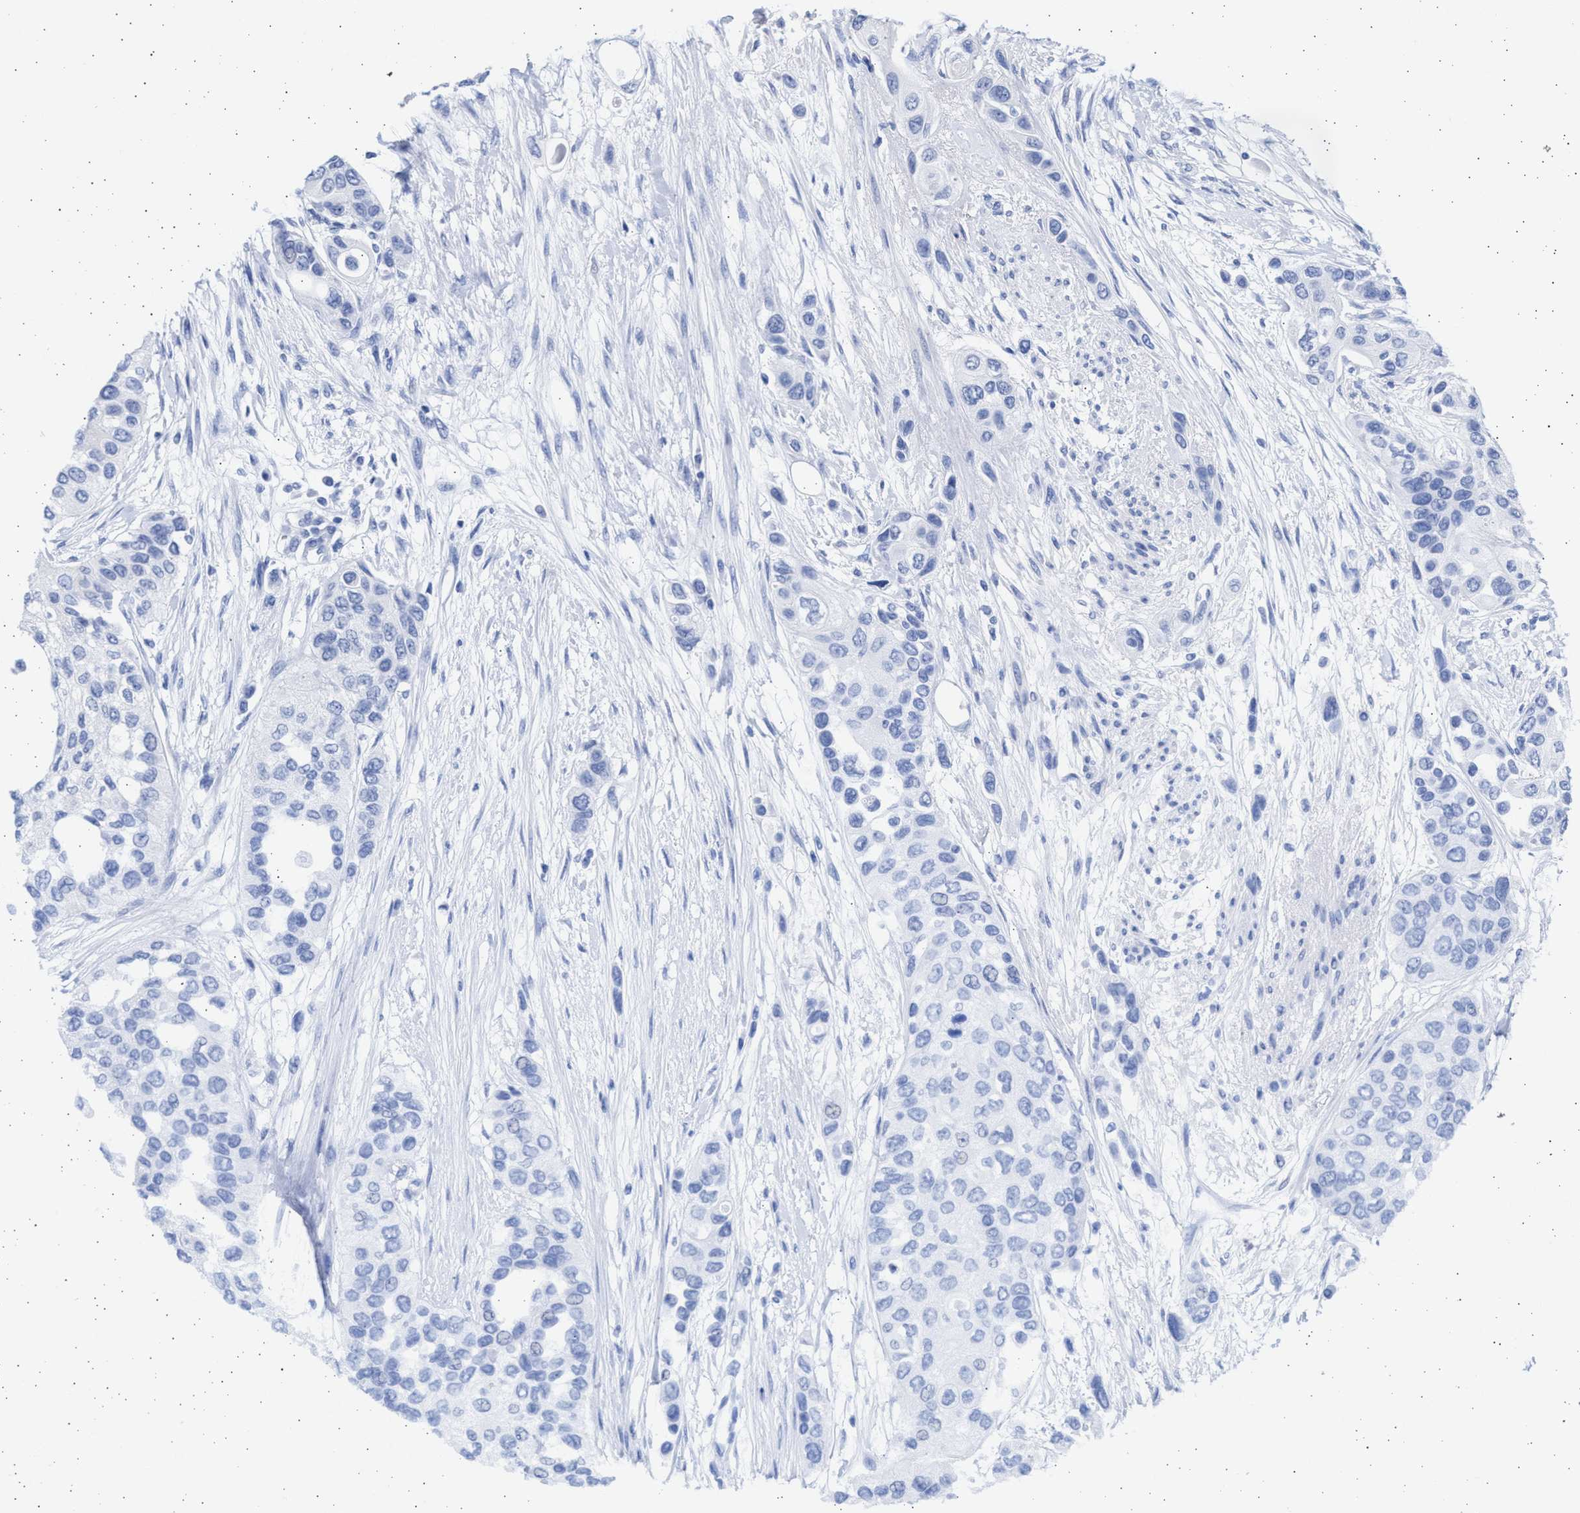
{"staining": {"intensity": "negative", "quantity": "none", "location": "none"}, "tissue": "urothelial cancer", "cell_type": "Tumor cells", "image_type": "cancer", "snomed": [{"axis": "morphology", "description": "Urothelial carcinoma, High grade"}, {"axis": "topography", "description": "Urinary bladder"}], "caption": "A photomicrograph of urothelial cancer stained for a protein shows no brown staining in tumor cells.", "gene": "ALDOC", "patient": {"sex": "female", "age": 56}}